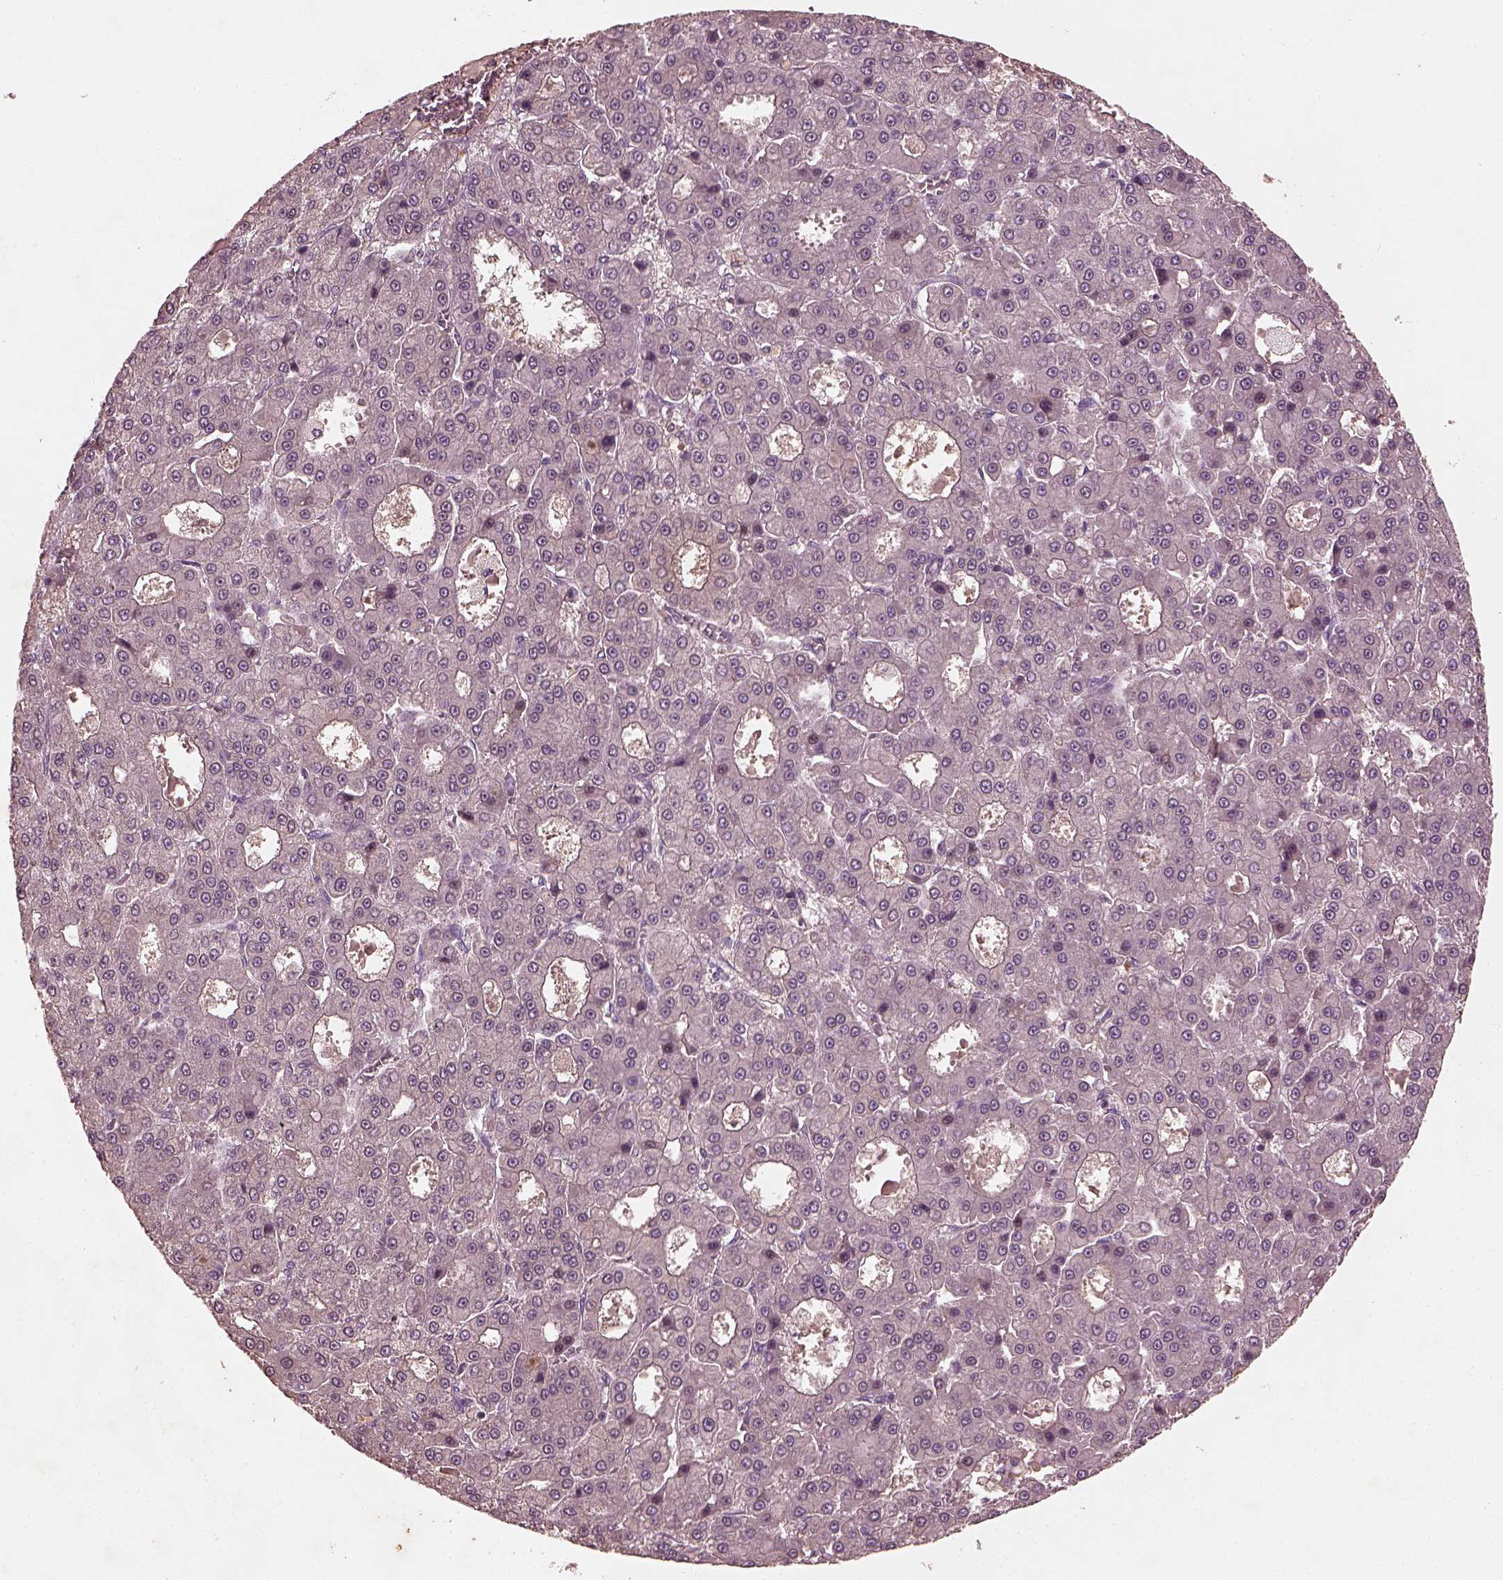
{"staining": {"intensity": "negative", "quantity": "none", "location": "none"}, "tissue": "liver cancer", "cell_type": "Tumor cells", "image_type": "cancer", "snomed": [{"axis": "morphology", "description": "Carcinoma, Hepatocellular, NOS"}, {"axis": "topography", "description": "Liver"}], "caption": "Tumor cells show no significant expression in hepatocellular carcinoma (liver).", "gene": "FRRS1L", "patient": {"sex": "male", "age": 70}}